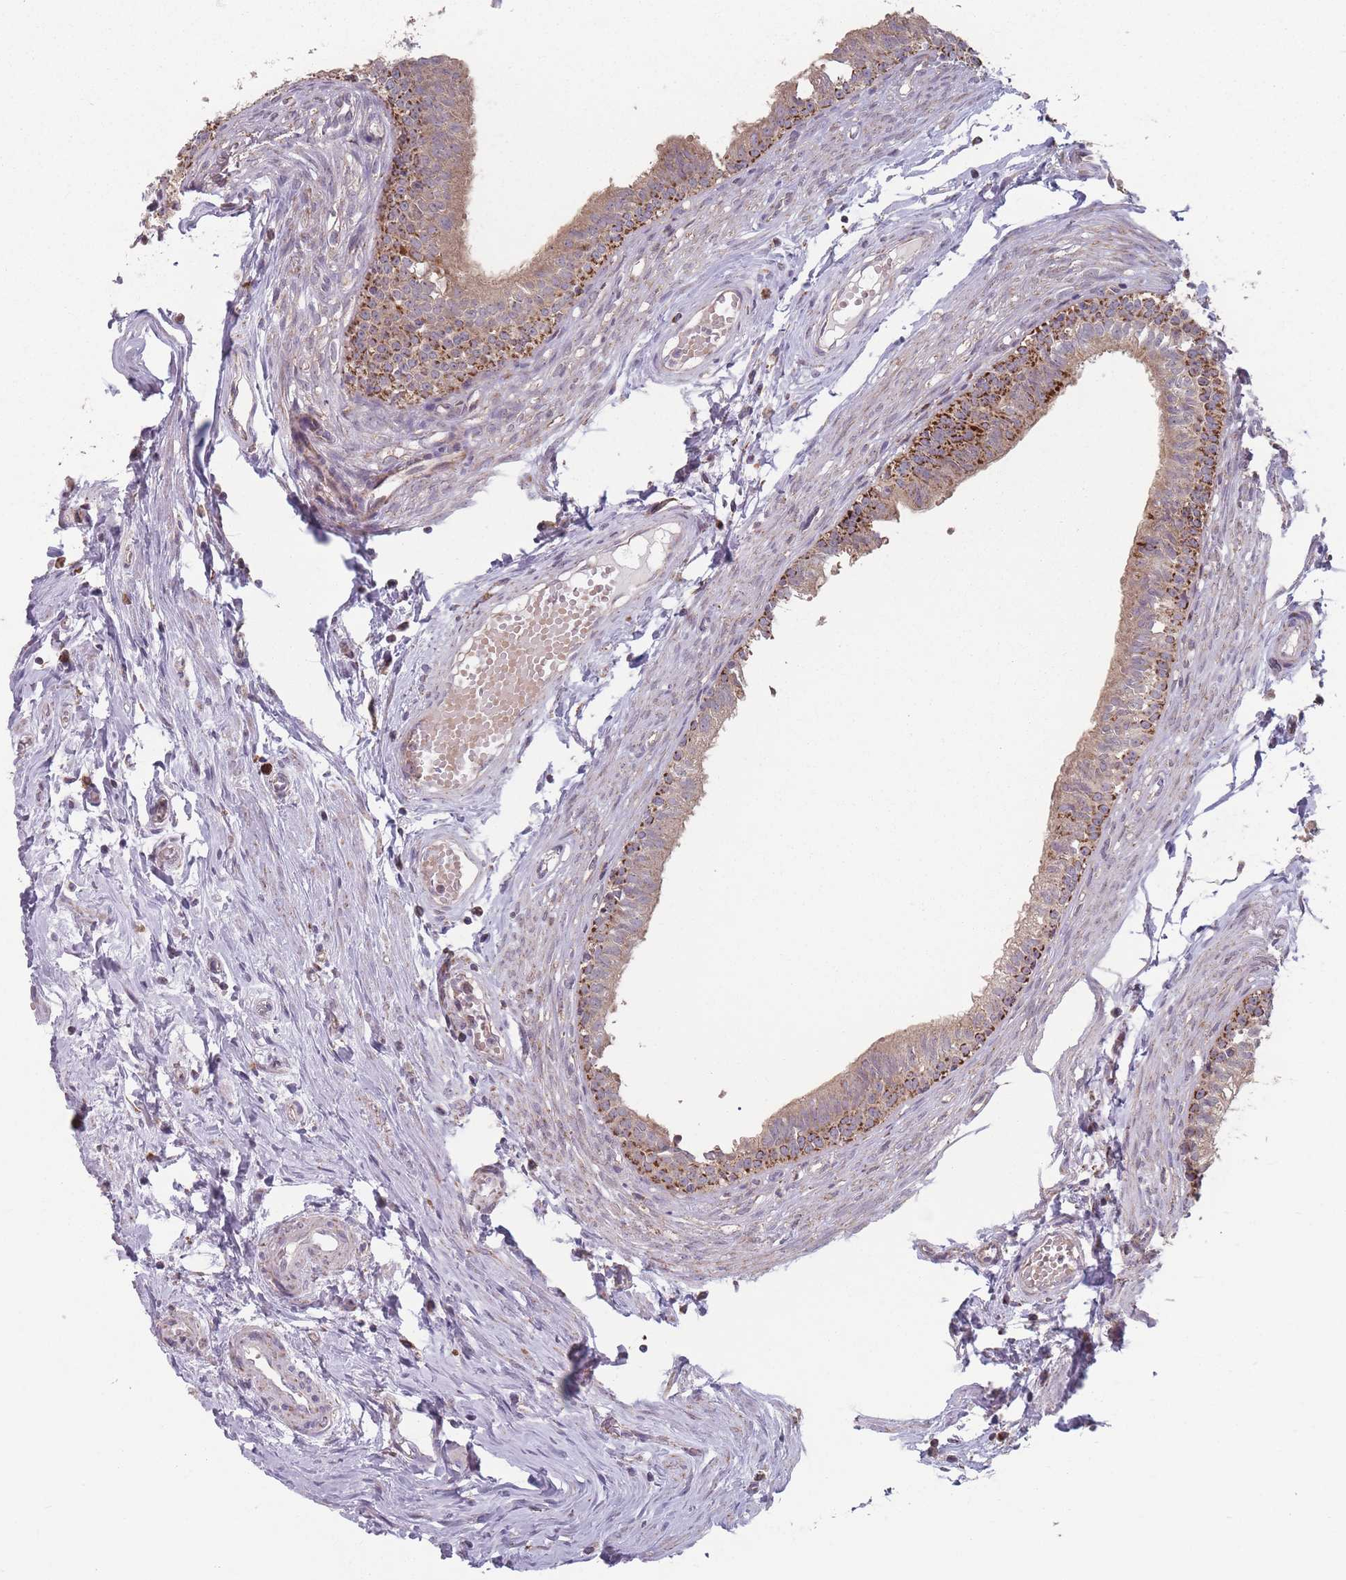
{"staining": {"intensity": "strong", "quantity": "<25%", "location": "cytoplasmic/membranous"}, "tissue": "epididymis", "cell_type": "Glandular cells", "image_type": "normal", "snomed": [{"axis": "morphology", "description": "Normal tissue, NOS"}, {"axis": "topography", "description": "Epididymis, spermatic cord, NOS"}], "caption": "Immunohistochemistry (DAB (3,3'-diaminobenzidine)) staining of normal human epididymis displays strong cytoplasmic/membranous protein expression in about <25% of glandular cells. The staining was performed using DAB (3,3'-diaminobenzidine), with brown indicating positive protein expression. Nuclei are stained blue with hematoxylin.", "gene": "OR10Q1", "patient": {"sex": "male", "age": 22}}